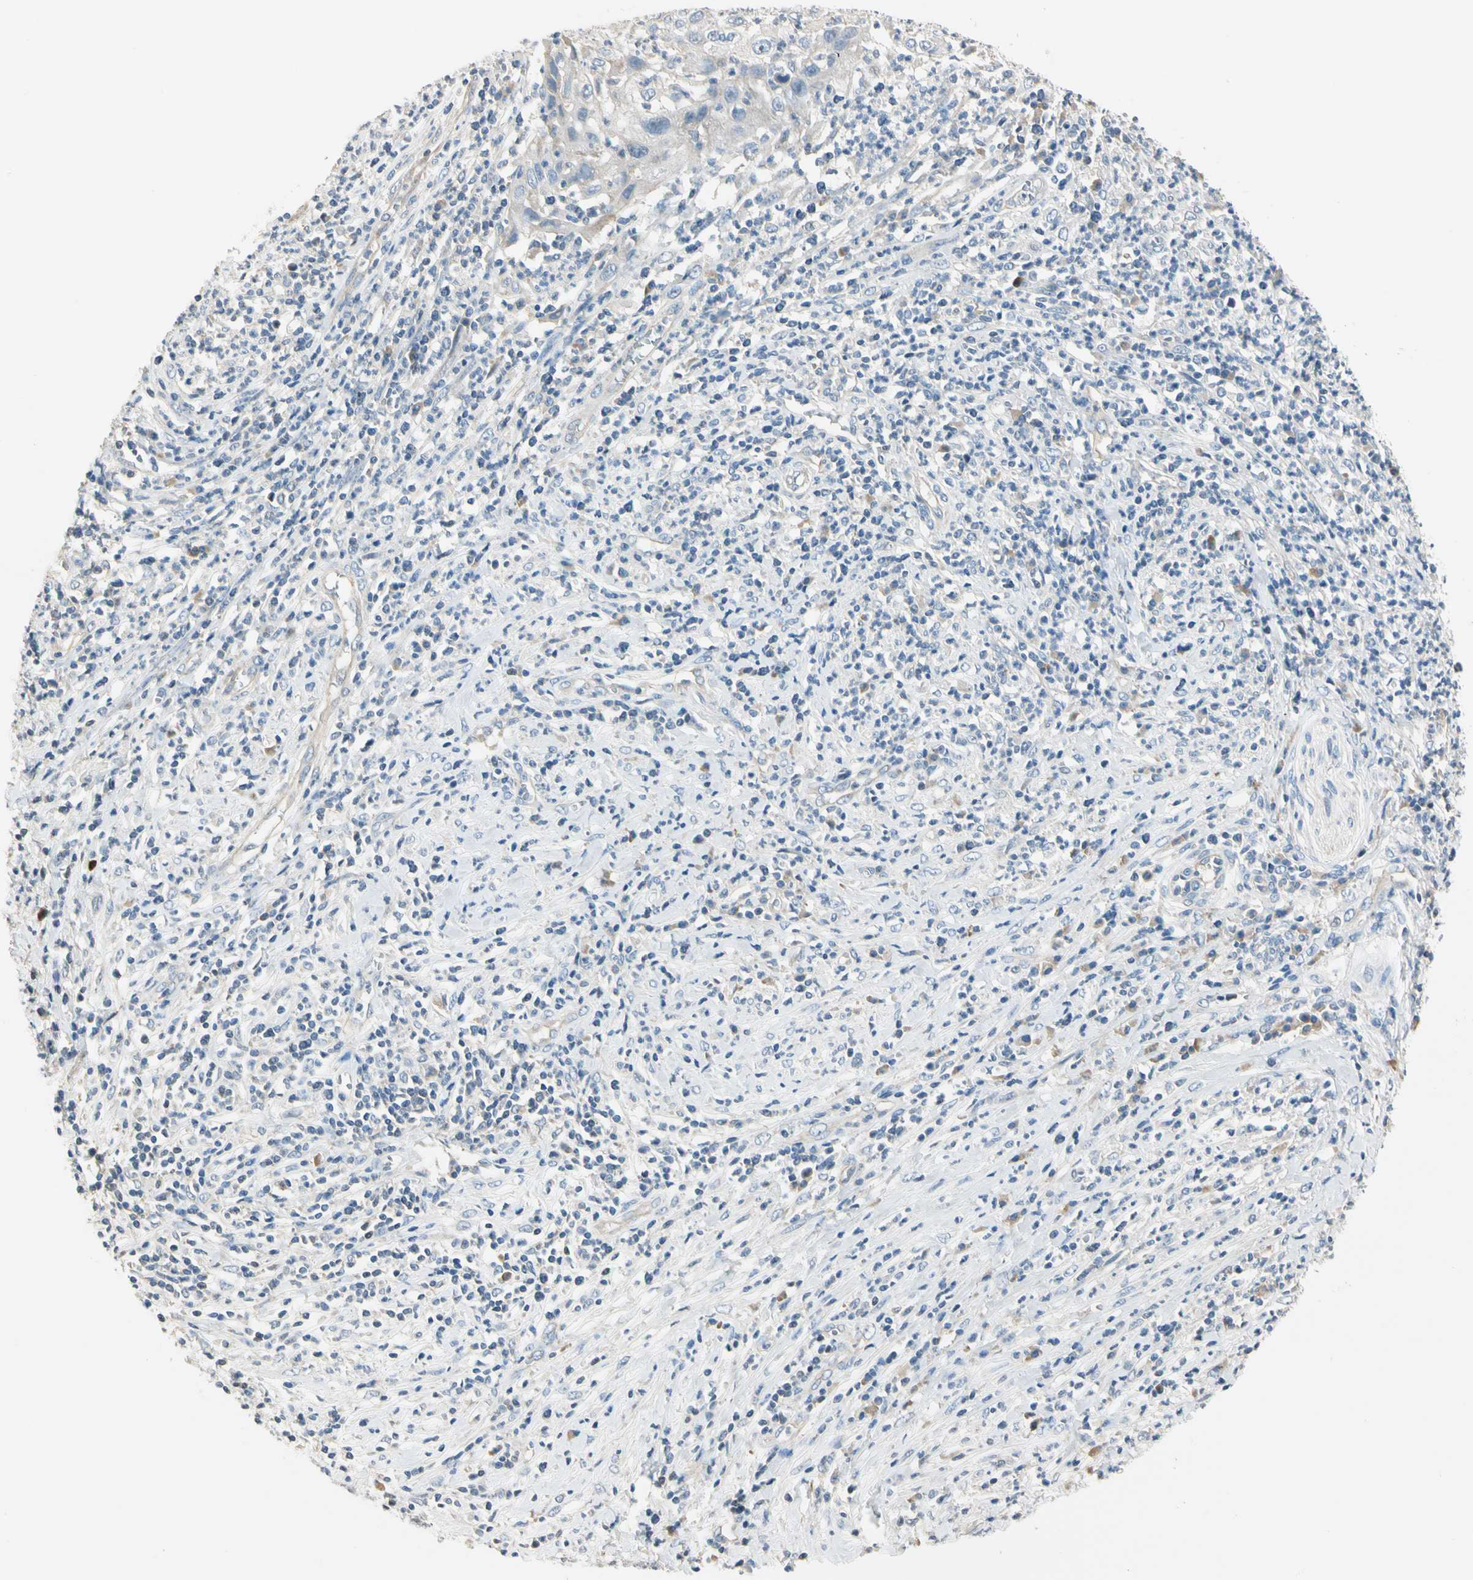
{"staining": {"intensity": "weak", "quantity": "<25%", "location": "cytoplasmic/membranous"}, "tissue": "cervical cancer", "cell_type": "Tumor cells", "image_type": "cancer", "snomed": [{"axis": "morphology", "description": "Squamous cell carcinoma, NOS"}, {"axis": "topography", "description": "Cervix"}], "caption": "The photomicrograph reveals no significant staining in tumor cells of cervical cancer (squamous cell carcinoma).", "gene": "GPR153", "patient": {"sex": "female", "age": 32}}